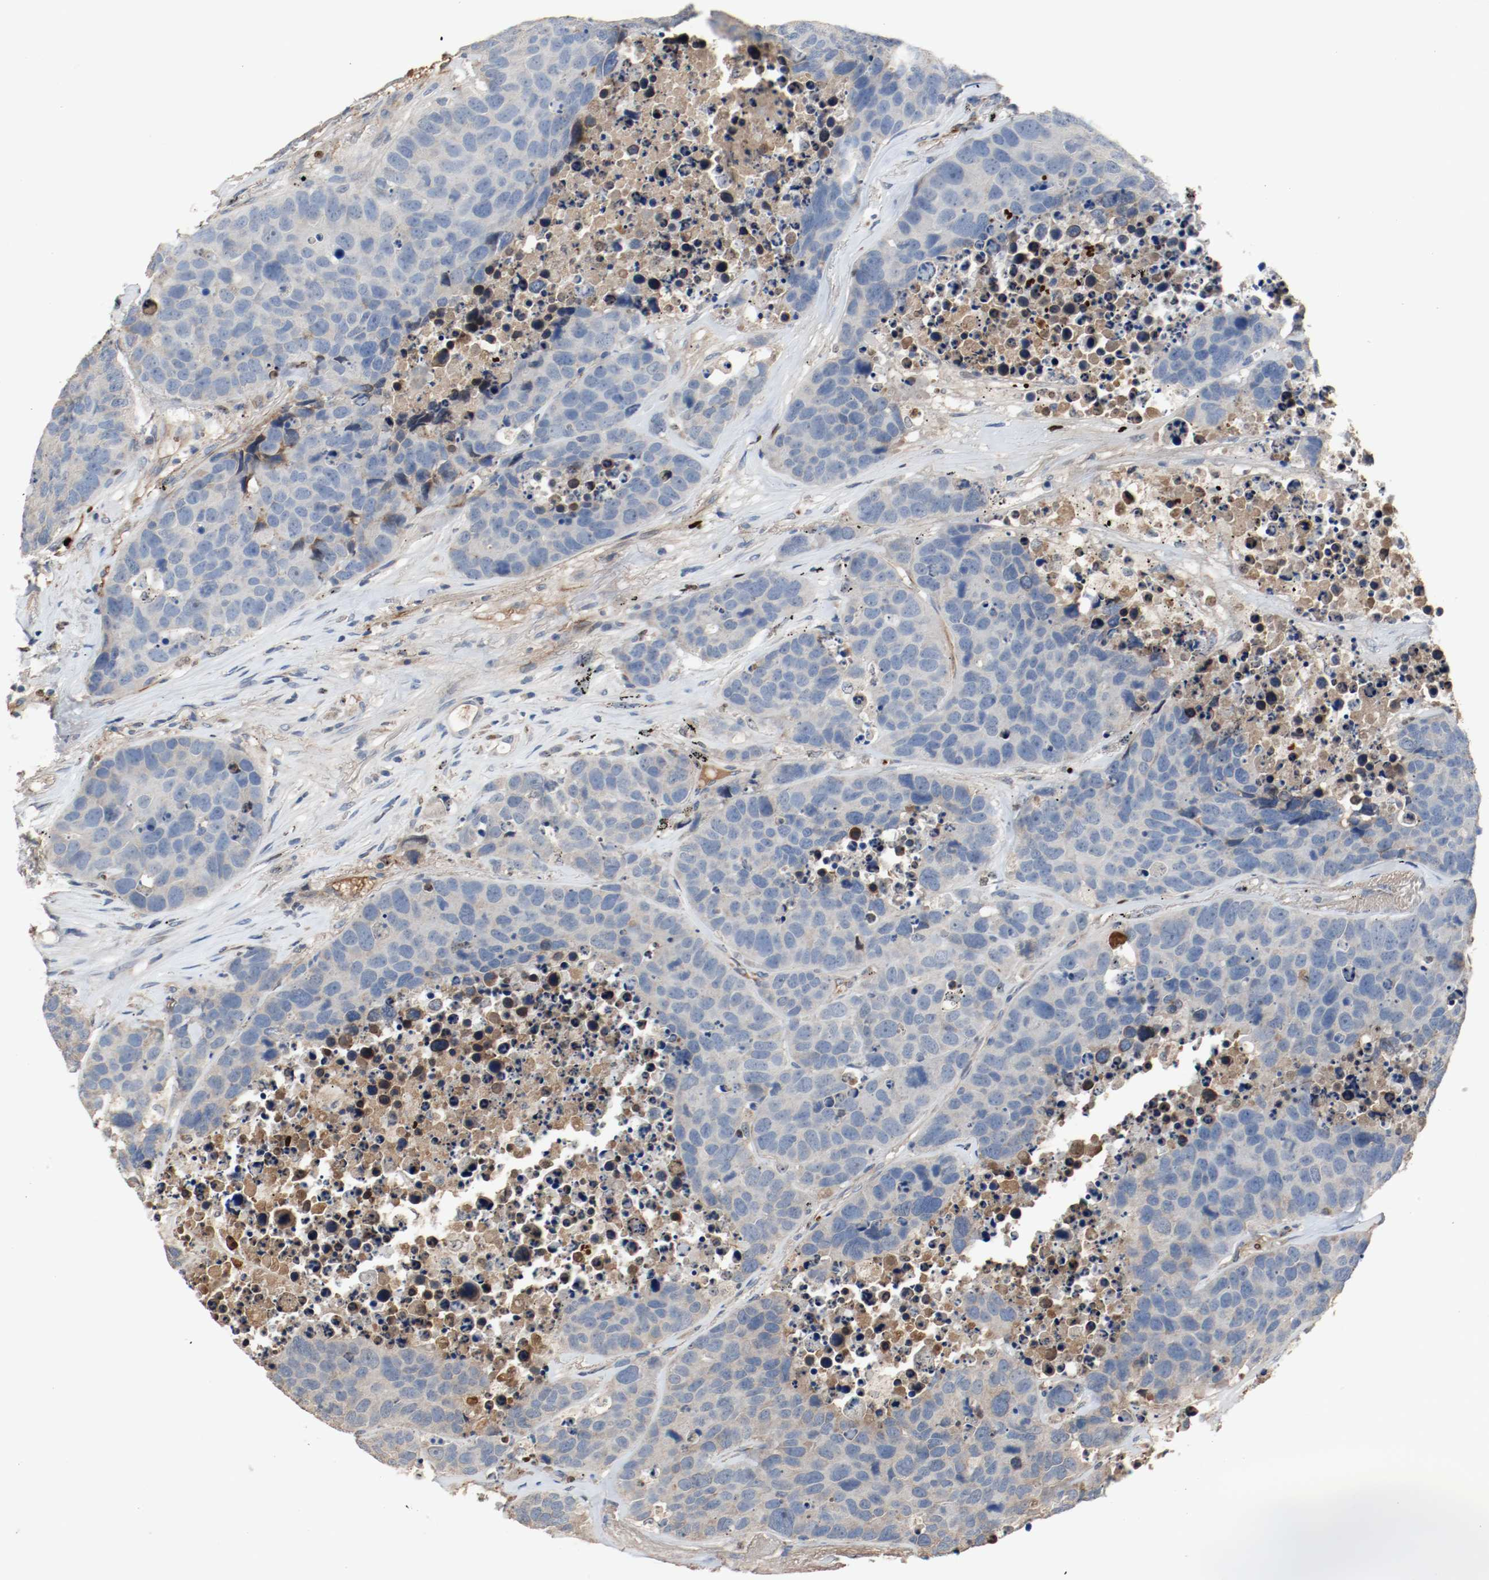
{"staining": {"intensity": "negative", "quantity": "none", "location": "none"}, "tissue": "carcinoid", "cell_type": "Tumor cells", "image_type": "cancer", "snomed": [{"axis": "morphology", "description": "Carcinoid, malignant, NOS"}, {"axis": "topography", "description": "Lung"}], "caption": "An immunohistochemistry (IHC) micrograph of carcinoid is shown. There is no staining in tumor cells of carcinoid.", "gene": "BLK", "patient": {"sex": "male", "age": 60}}